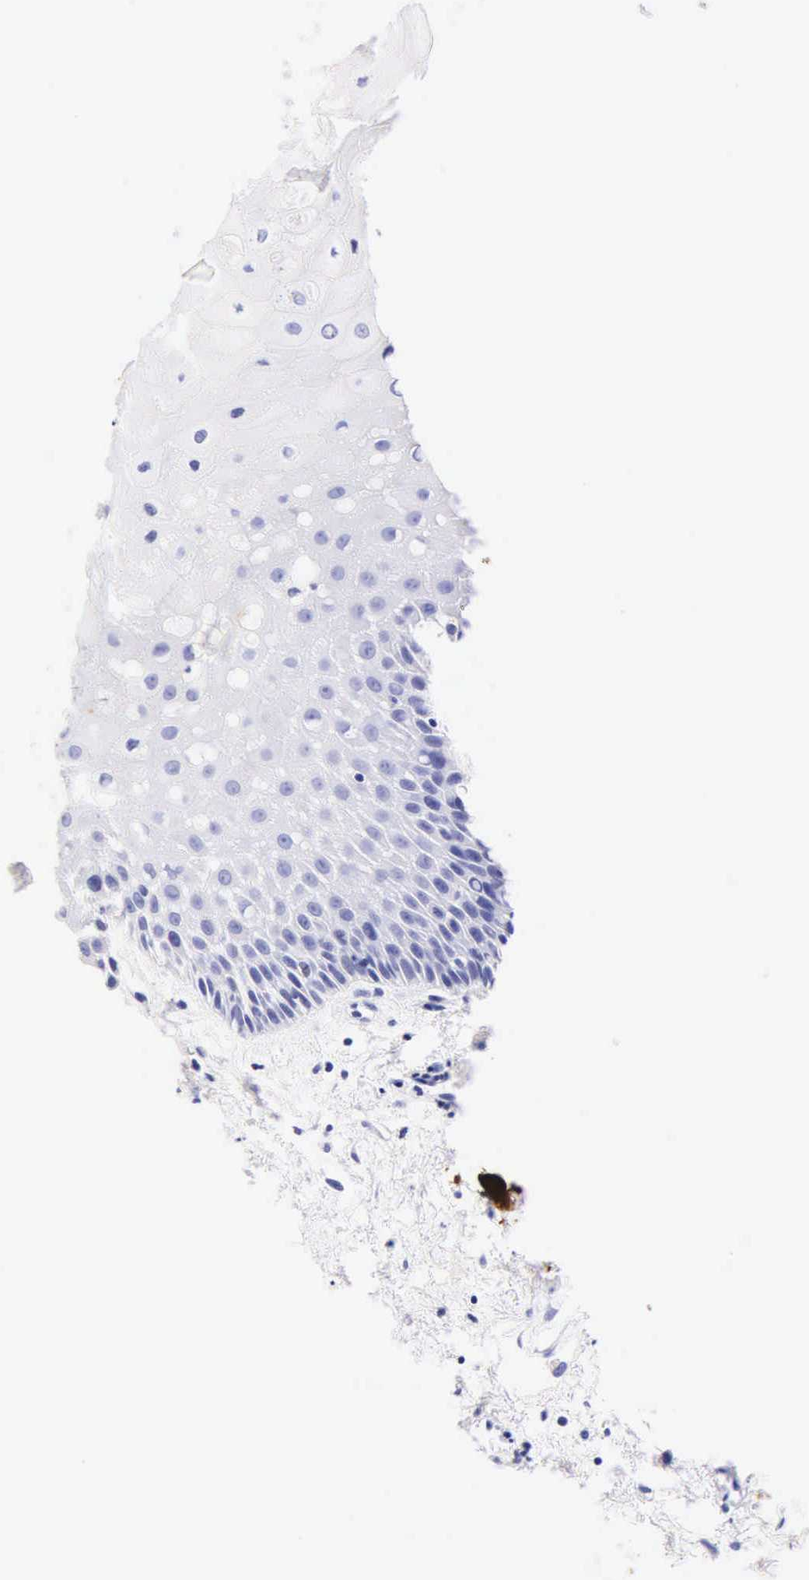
{"staining": {"intensity": "negative", "quantity": "none", "location": "none"}, "tissue": "oral mucosa", "cell_type": "Squamous epithelial cells", "image_type": "normal", "snomed": [{"axis": "morphology", "description": "Normal tissue, NOS"}, {"axis": "topography", "description": "Oral tissue"}], "caption": "A photomicrograph of human oral mucosa is negative for staining in squamous epithelial cells.", "gene": "DES", "patient": {"sex": "male", "age": 54}}